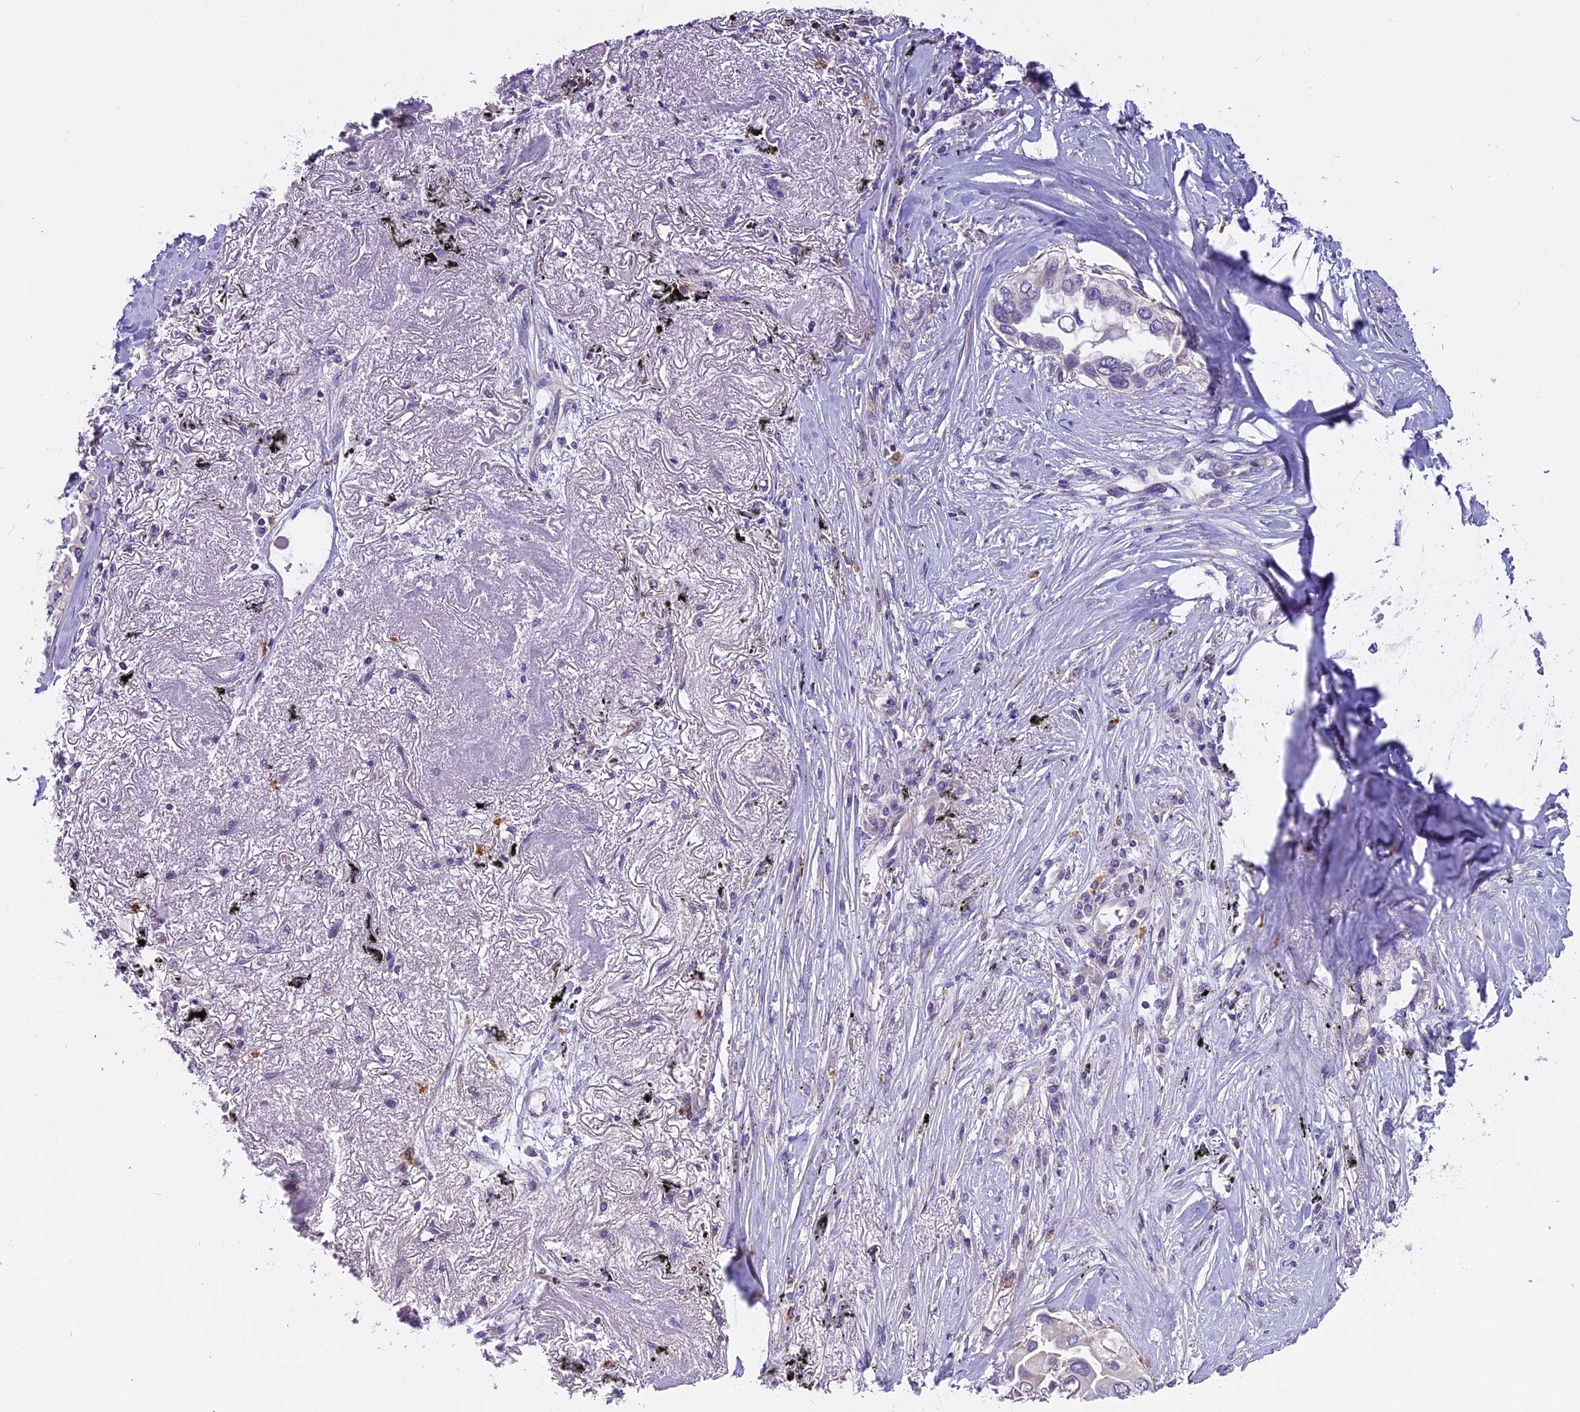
{"staining": {"intensity": "negative", "quantity": "none", "location": "none"}, "tissue": "lung cancer", "cell_type": "Tumor cells", "image_type": "cancer", "snomed": [{"axis": "morphology", "description": "Adenocarcinoma, NOS"}, {"axis": "topography", "description": "Lung"}], "caption": "High power microscopy micrograph of an IHC image of lung cancer (adenocarcinoma), revealing no significant expression in tumor cells.", "gene": "FAM98C", "patient": {"sex": "female", "age": 76}}